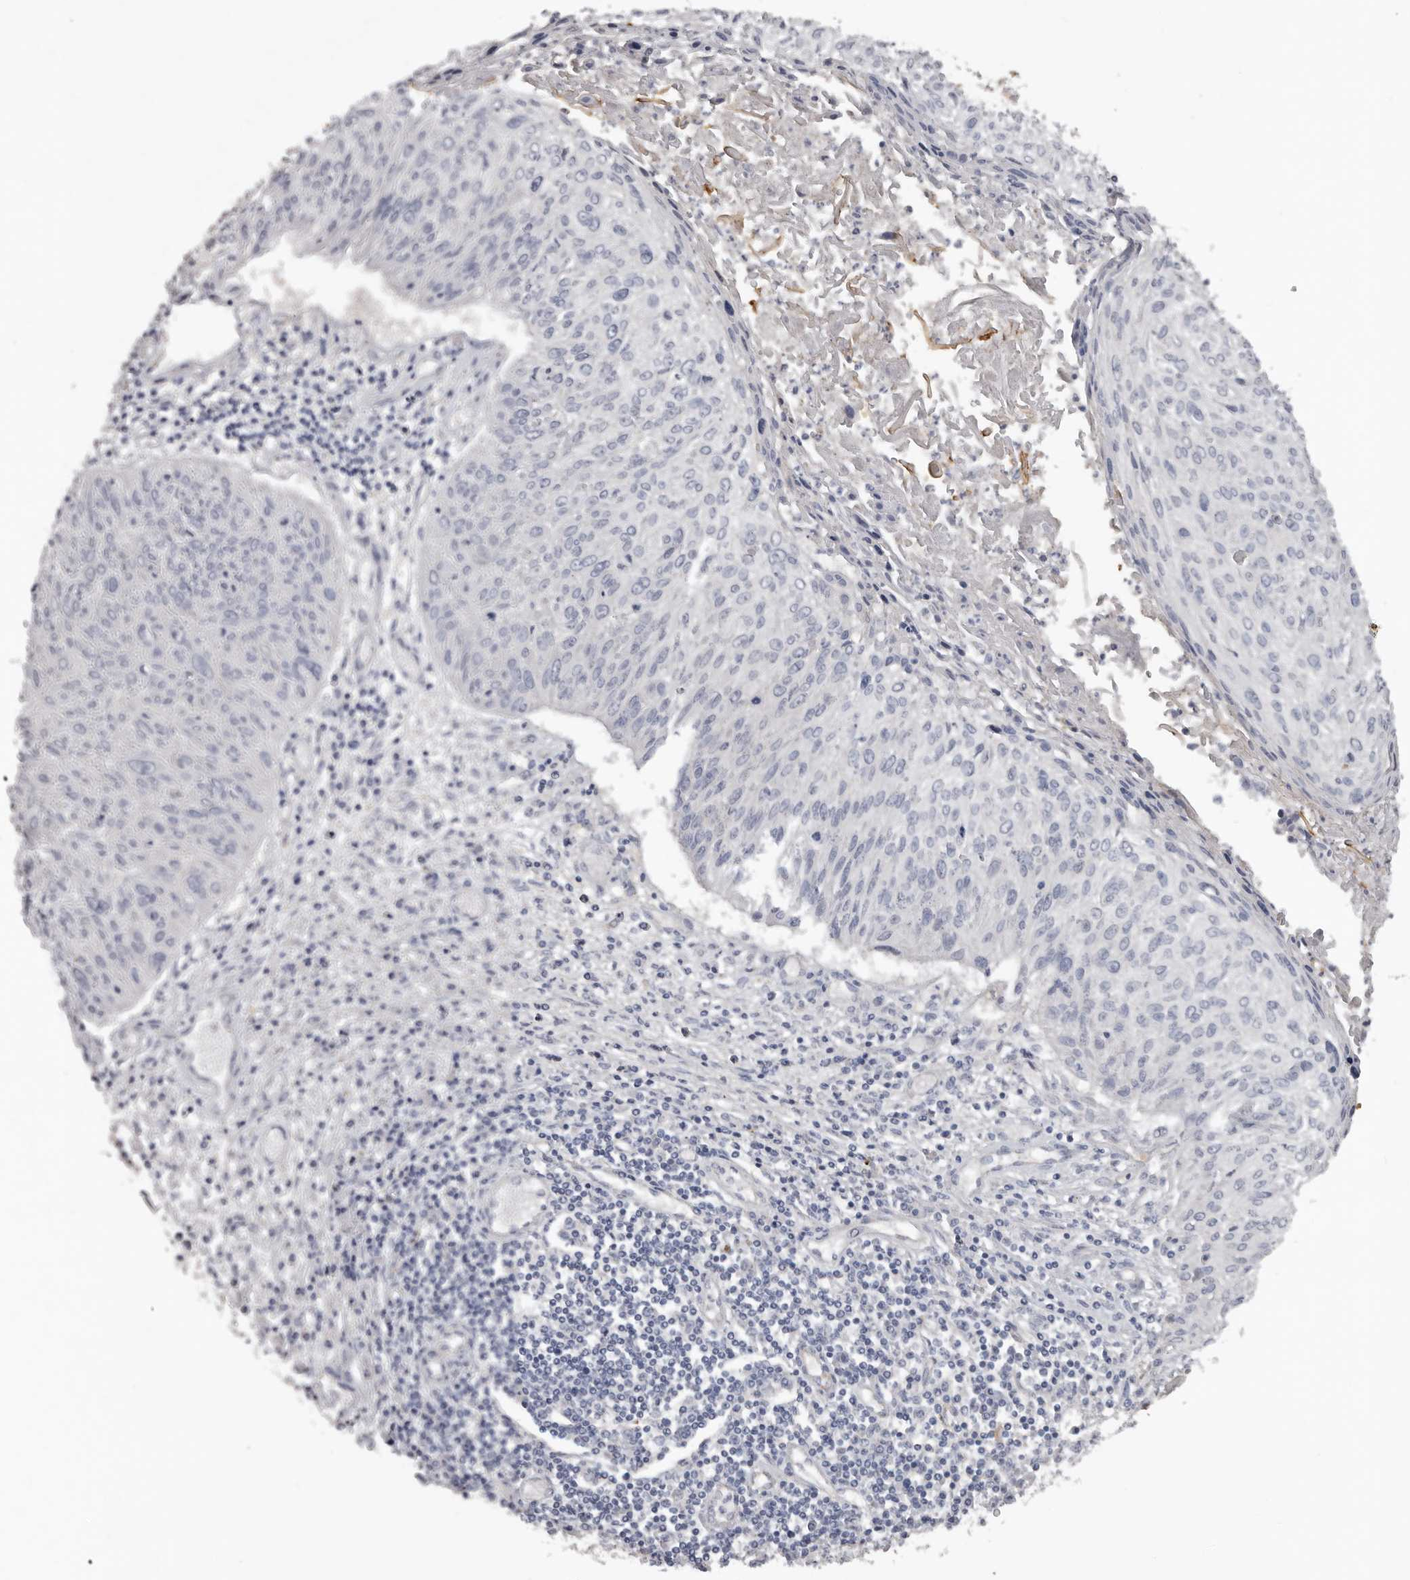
{"staining": {"intensity": "negative", "quantity": "none", "location": "none"}, "tissue": "cervical cancer", "cell_type": "Tumor cells", "image_type": "cancer", "snomed": [{"axis": "morphology", "description": "Squamous cell carcinoma, NOS"}, {"axis": "topography", "description": "Cervix"}], "caption": "A histopathology image of squamous cell carcinoma (cervical) stained for a protein reveals no brown staining in tumor cells.", "gene": "FABP7", "patient": {"sex": "female", "age": 51}}